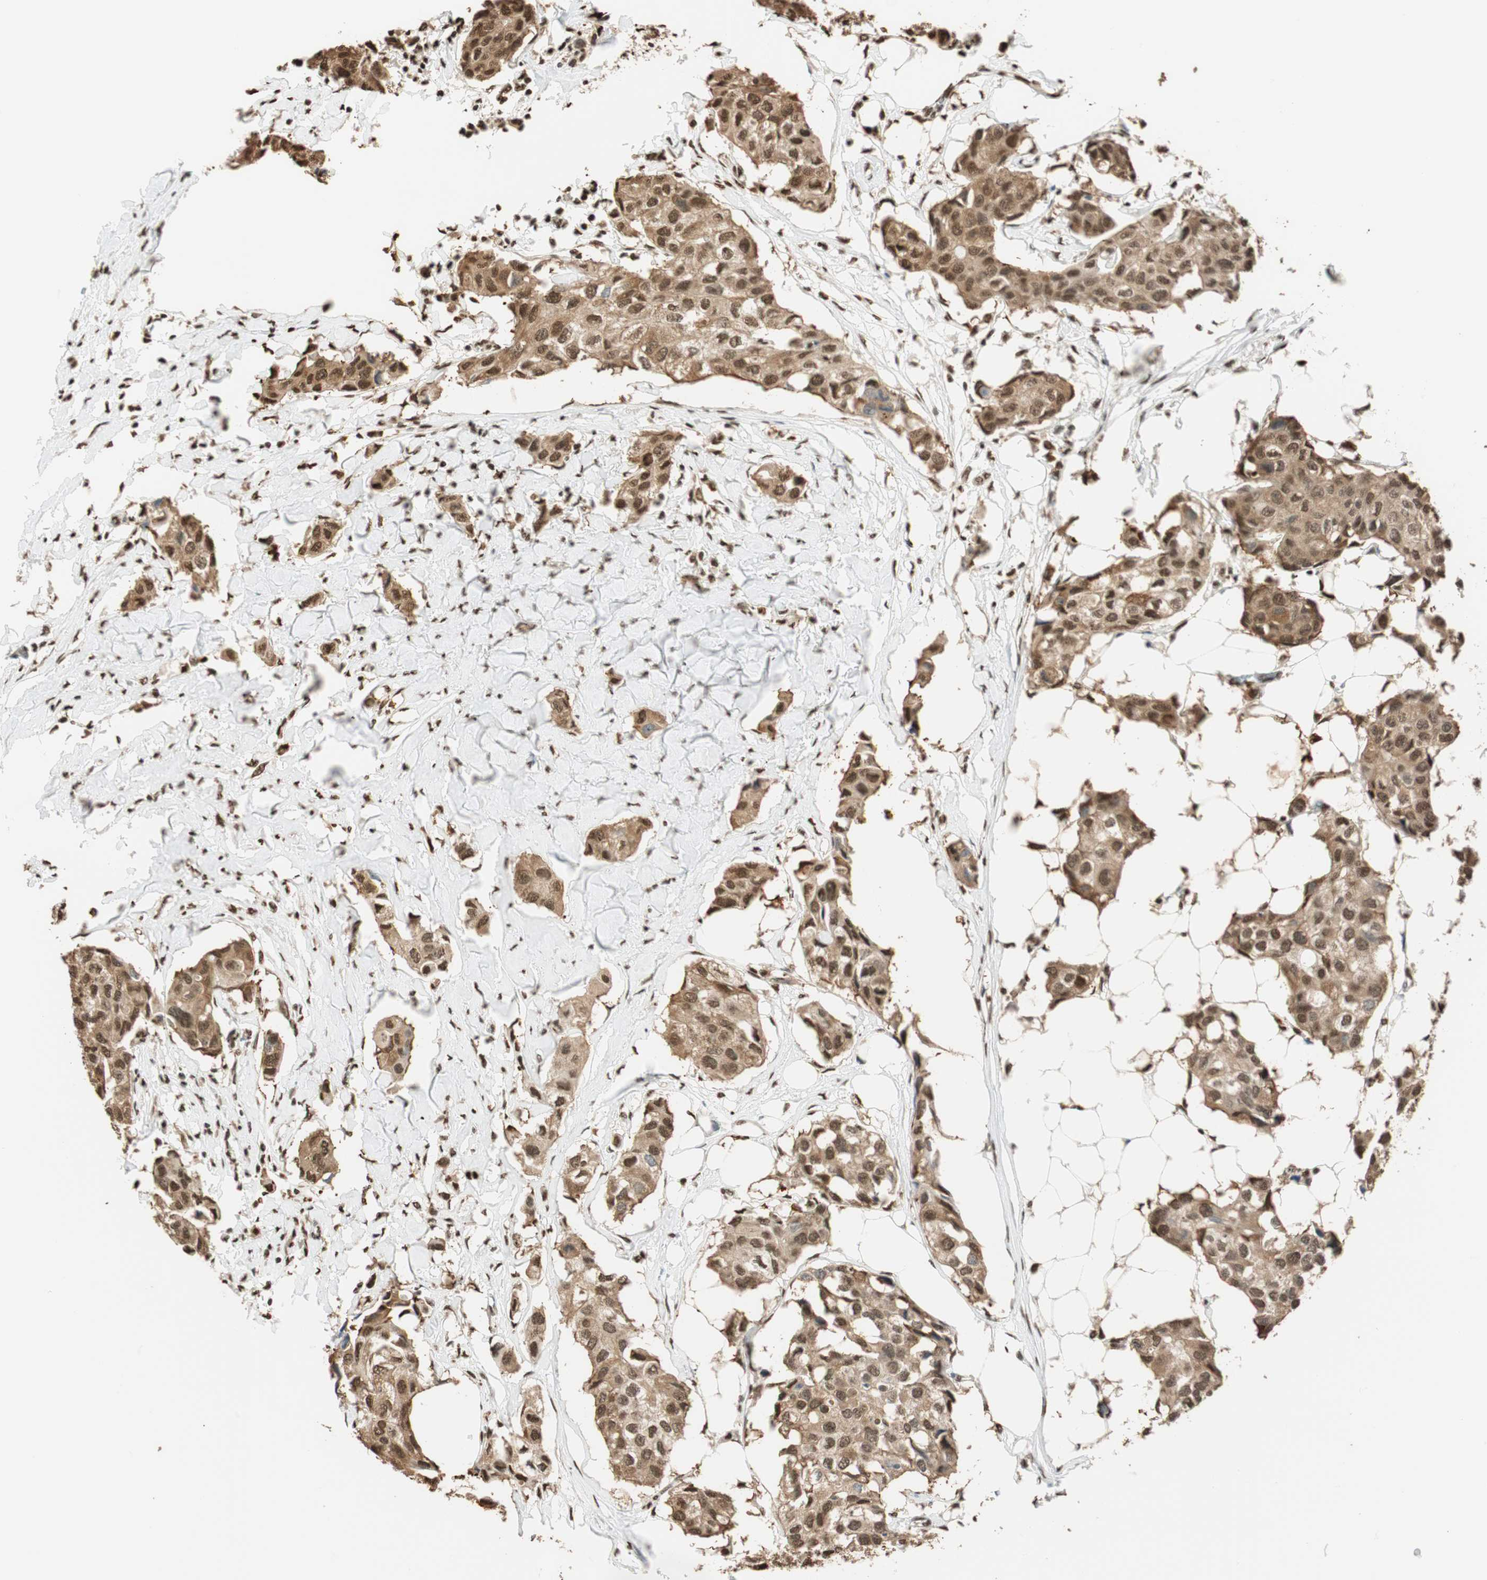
{"staining": {"intensity": "strong", "quantity": ">75%", "location": "cytoplasmic/membranous,nuclear"}, "tissue": "breast cancer", "cell_type": "Tumor cells", "image_type": "cancer", "snomed": [{"axis": "morphology", "description": "Duct carcinoma"}, {"axis": "topography", "description": "Breast"}], "caption": "Breast cancer (invasive ductal carcinoma) tissue exhibits strong cytoplasmic/membranous and nuclear positivity in about >75% of tumor cells, visualized by immunohistochemistry.", "gene": "FANCG", "patient": {"sex": "female", "age": 80}}